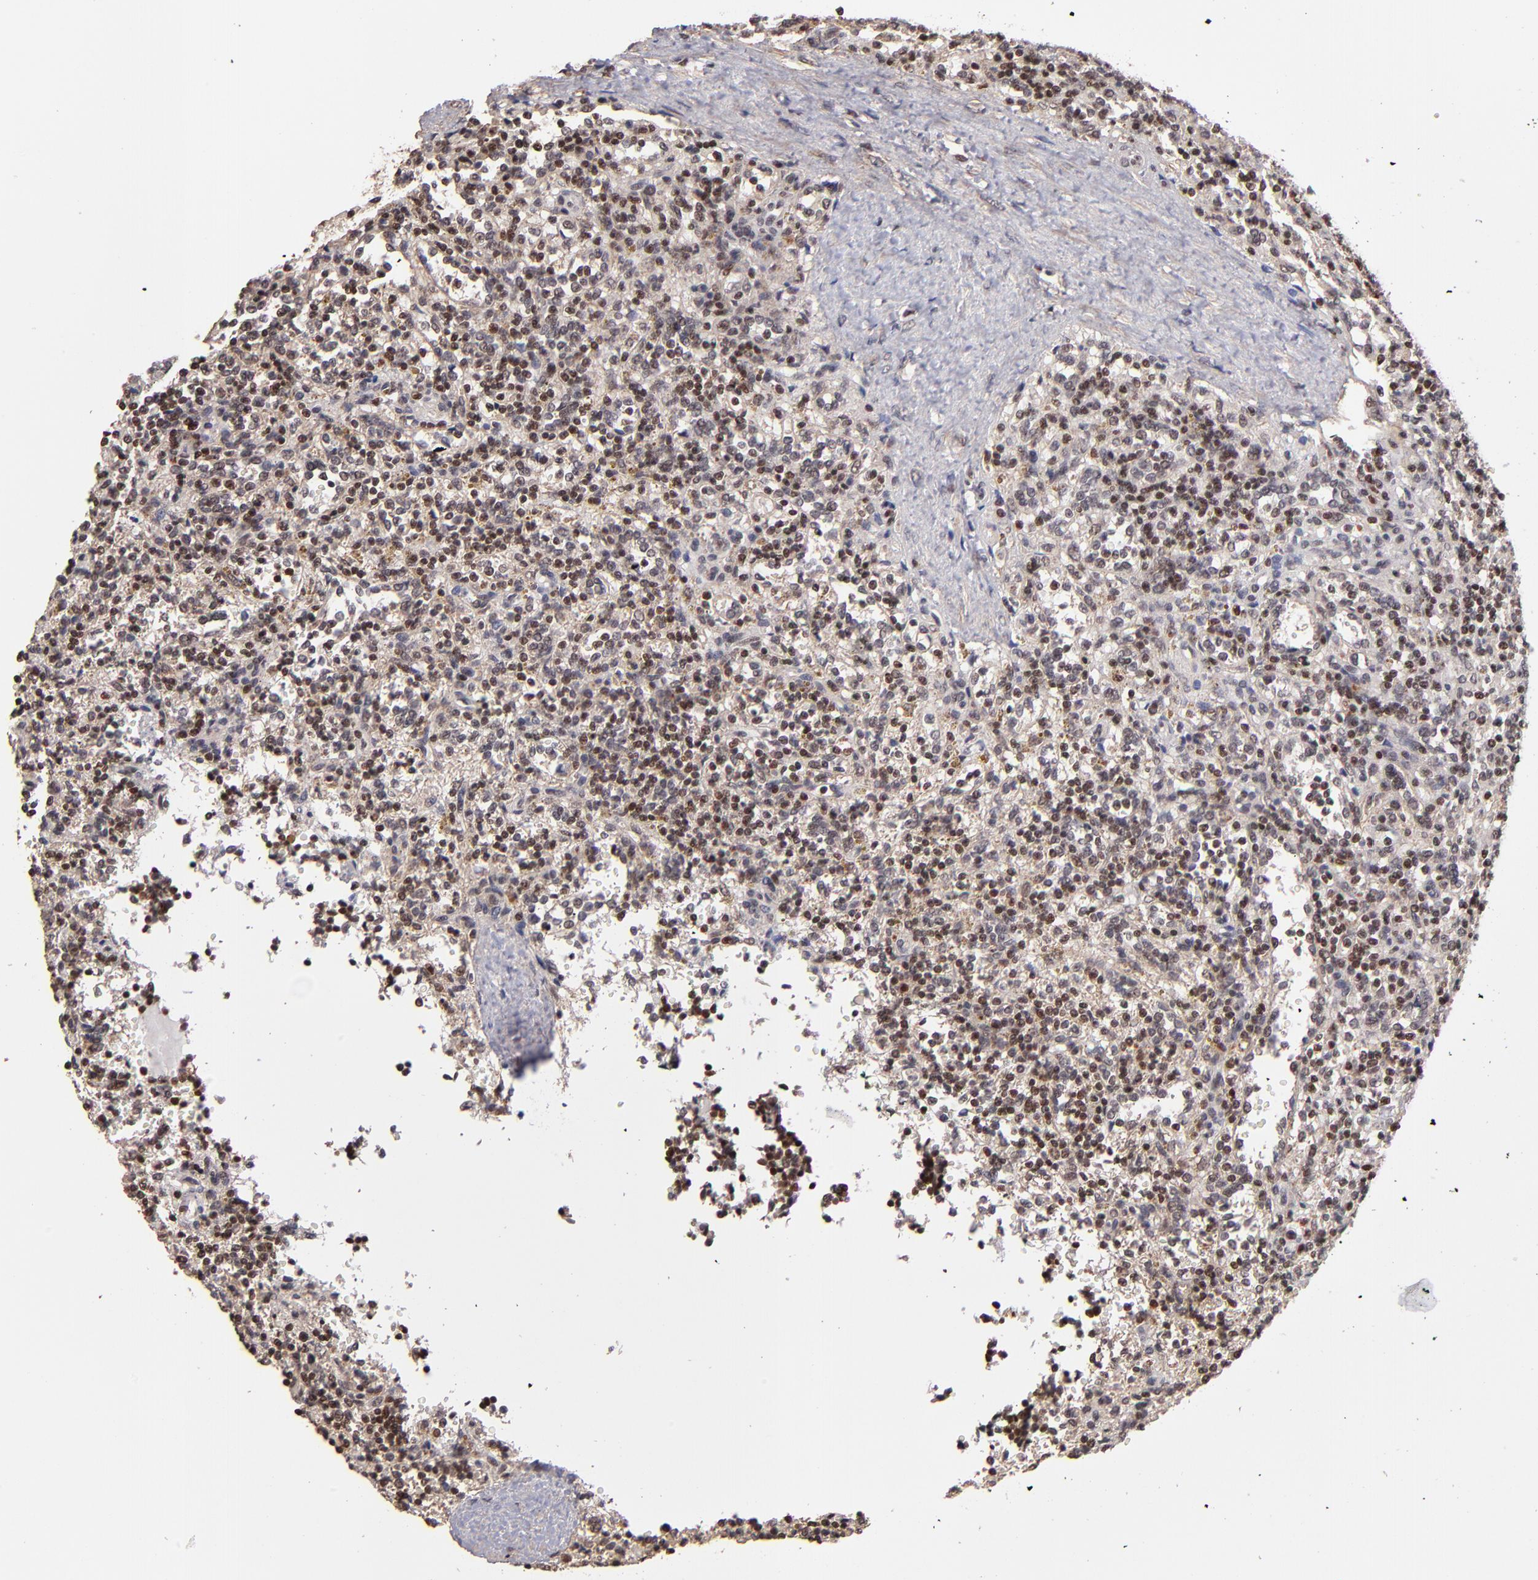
{"staining": {"intensity": "moderate", "quantity": "25%-75%", "location": "nuclear"}, "tissue": "lymphoma", "cell_type": "Tumor cells", "image_type": "cancer", "snomed": [{"axis": "morphology", "description": "Malignant lymphoma, non-Hodgkin's type, Low grade"}, {"axis": "topography", "description": "Spleen"}], "caption": "IHC image of low-grade malignant lymphoma, non-Hodgkin's type stained for a protein (brown), which displays medium levels of moderate nuclear expression in about 25%-75% of tumor cells.", "gene": "TERF2", "patient": {"sex": "male", "age": 67}}